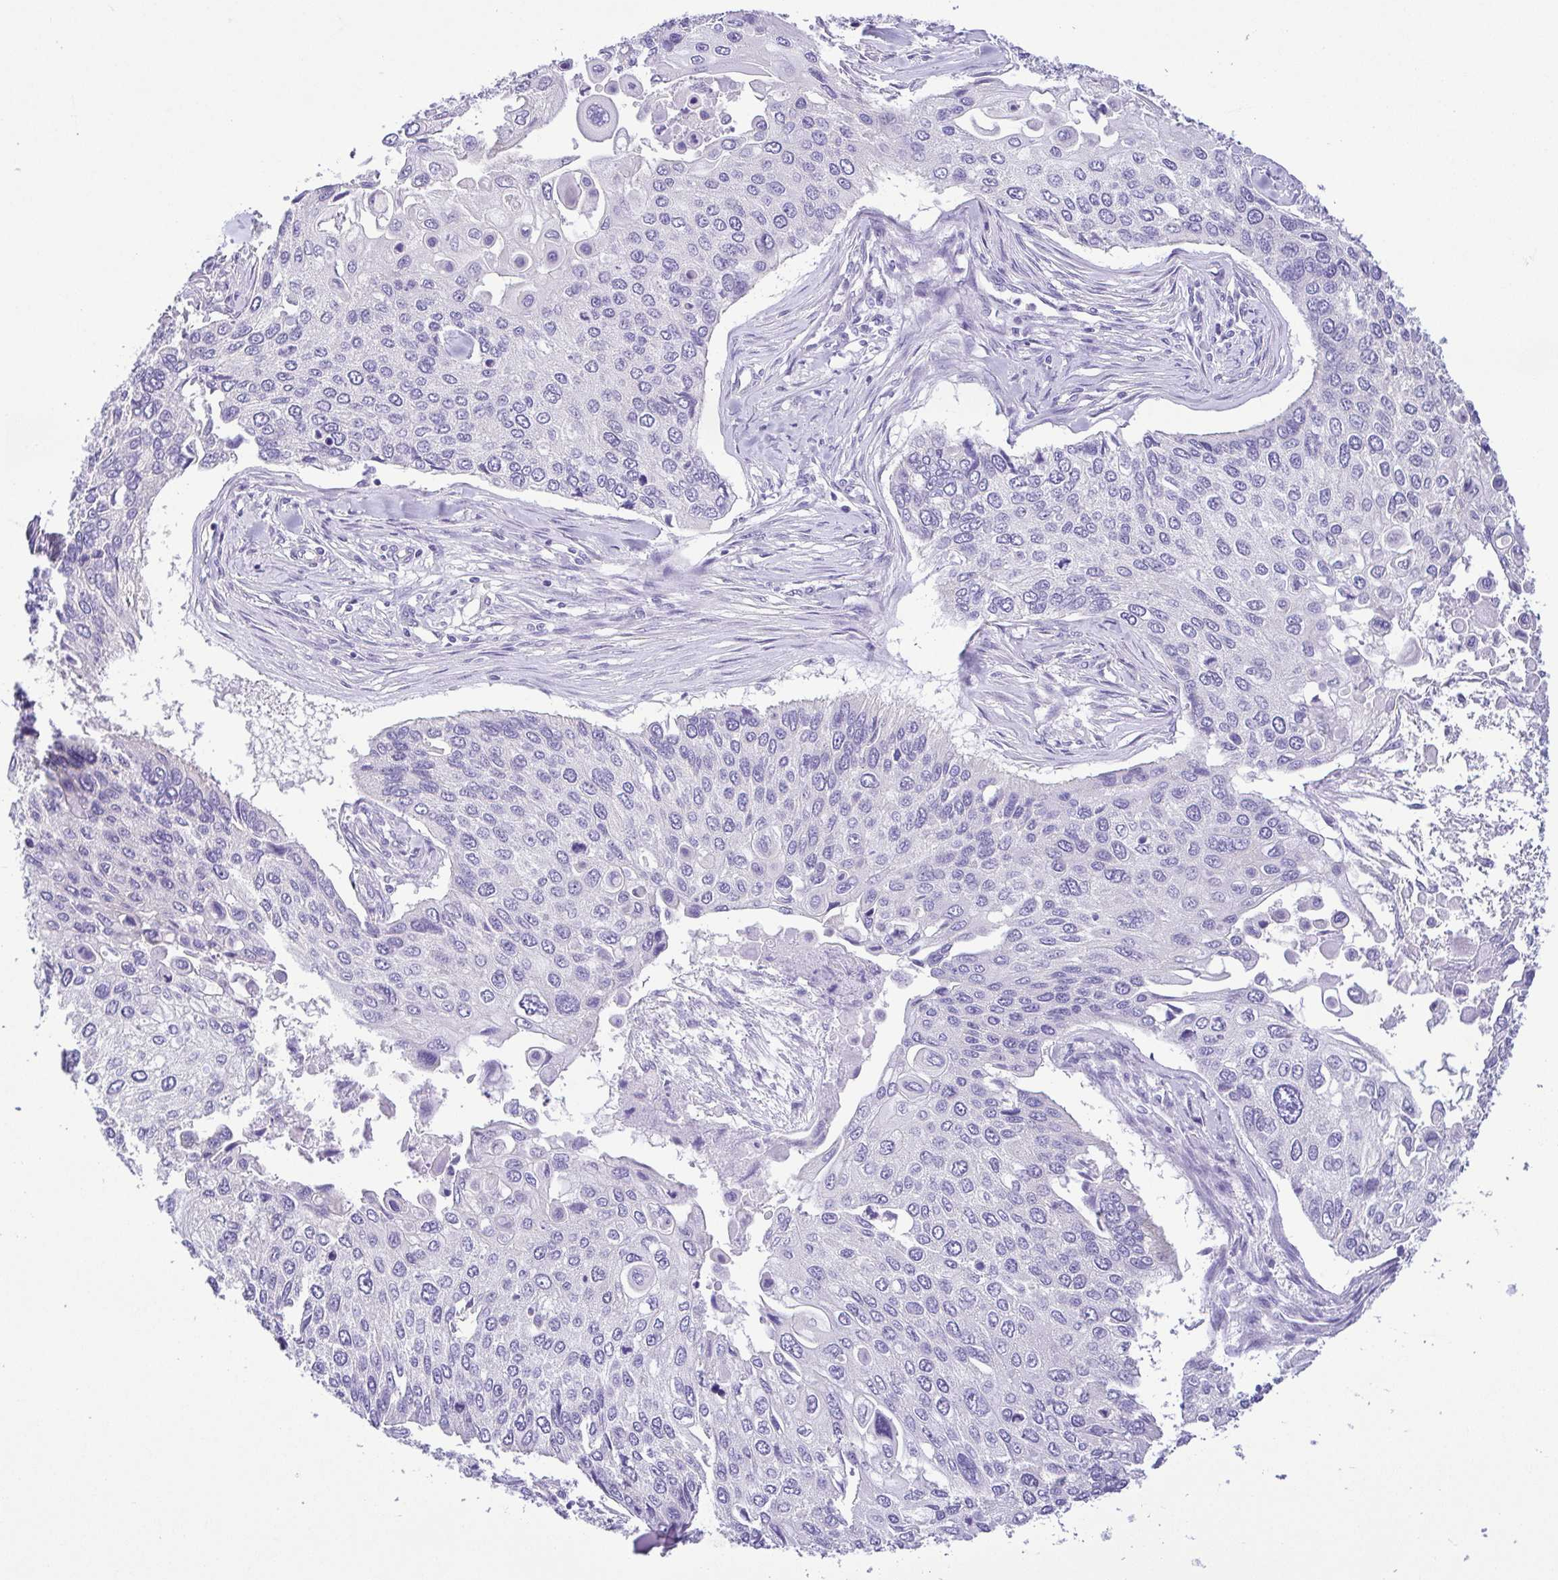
{"staining": {"intensity": "negative", "quantity": "none", "location": "none"}, "tissue": "lung cancer", "cell_type": "Tumor cells", "image_type": "cancer", "snomed": [{"axis": "morphology", "description": "Squamous cell carcinoma, NOS"}, {"axis": "morphology", "description": "Squamous cell carcinoma, metastatic, NOS"}, {"axis": "topography", "description": "Lung"}], "caption": "This is an IHC micrograph of lung cancer (metastatic squamous cell carcinoma). There is no staining in tumor cells.", "gene": "EPB42", "patient": {"sex": "male", "age": 63}}